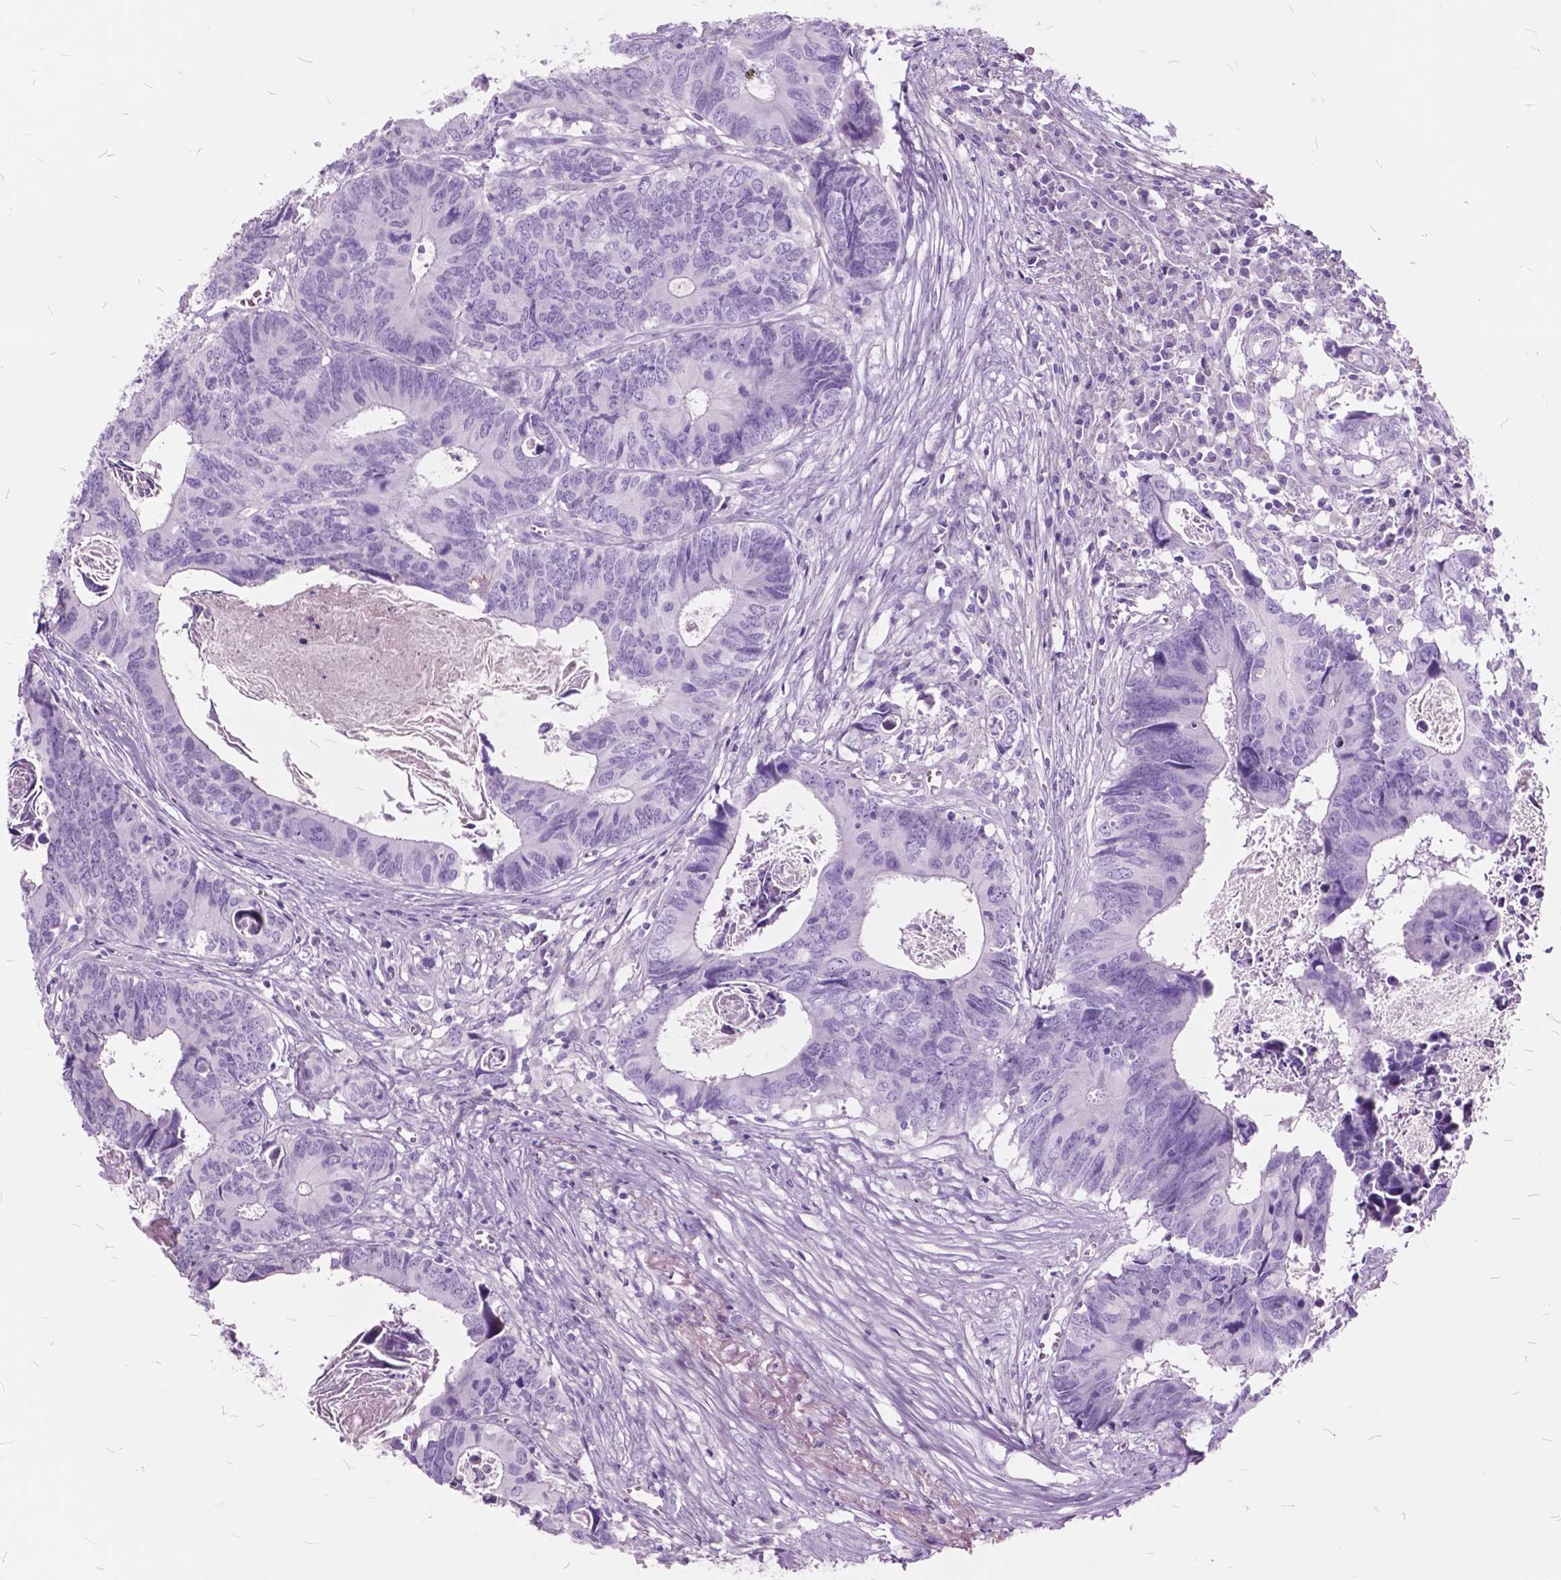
{"staining": {"intensity": "negative", "quantity": "none", "location": "none"}, "tissue": "colorectal cancer", "cell_type": "Tumor cells", "image_type": "cancer", "snomed": [{"axis": "morphology", "description": "Adenocarcinoma, NOS"}, {"axis": "topography", "description": "Colon"}], "caption": "This is a image of IHC staining of colorectal cancer, which shows no positivity in tumor cells.", "gene": "GDF9", "patient": {"sex": "female", "age": 82}}